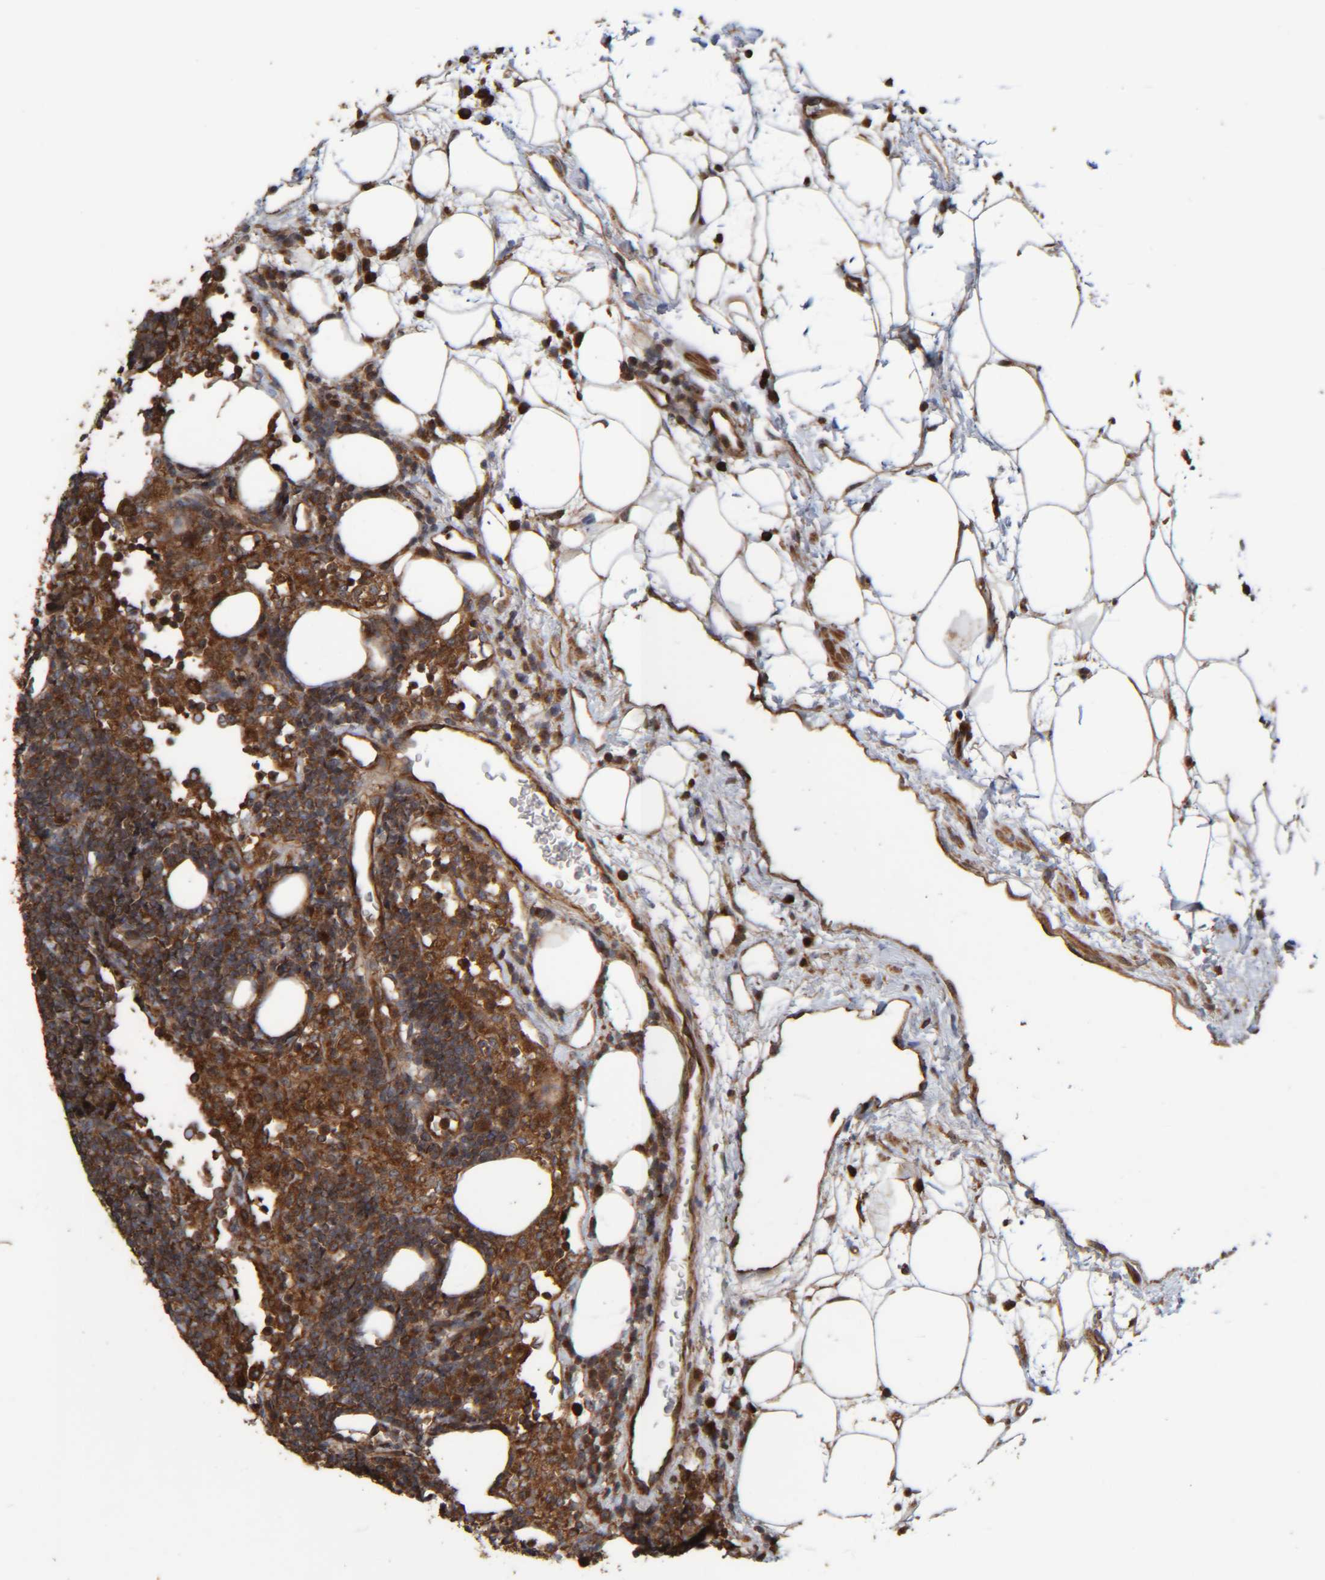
{"staining": {"intensity": "strong", "quantity": ">75%", "location": "cytoplasmic/membranous"}, "tissue": "lymph node", "cell_type": "Germinal center cells", "image_type": "normal", "snomed": [{"axis": "morphology", "description": "Normal tissue, NOS"}, {"axis": "morphology", "description": "Carcinoid, malignant, NOS"}, {"axis": "topography", "description": "Lymph node"}], "caption": "High-power microscopy captured an immunohistochemistry photomicrograph of unremarkable lymph node, revealing strong cytoplasmic/membranous positivity in approximately >75% of germinal center cells. (IHC, brightfield microscopy, high magnification).", "gene": "CCDC57", "patient": {"sex": "male", "age": 47}}